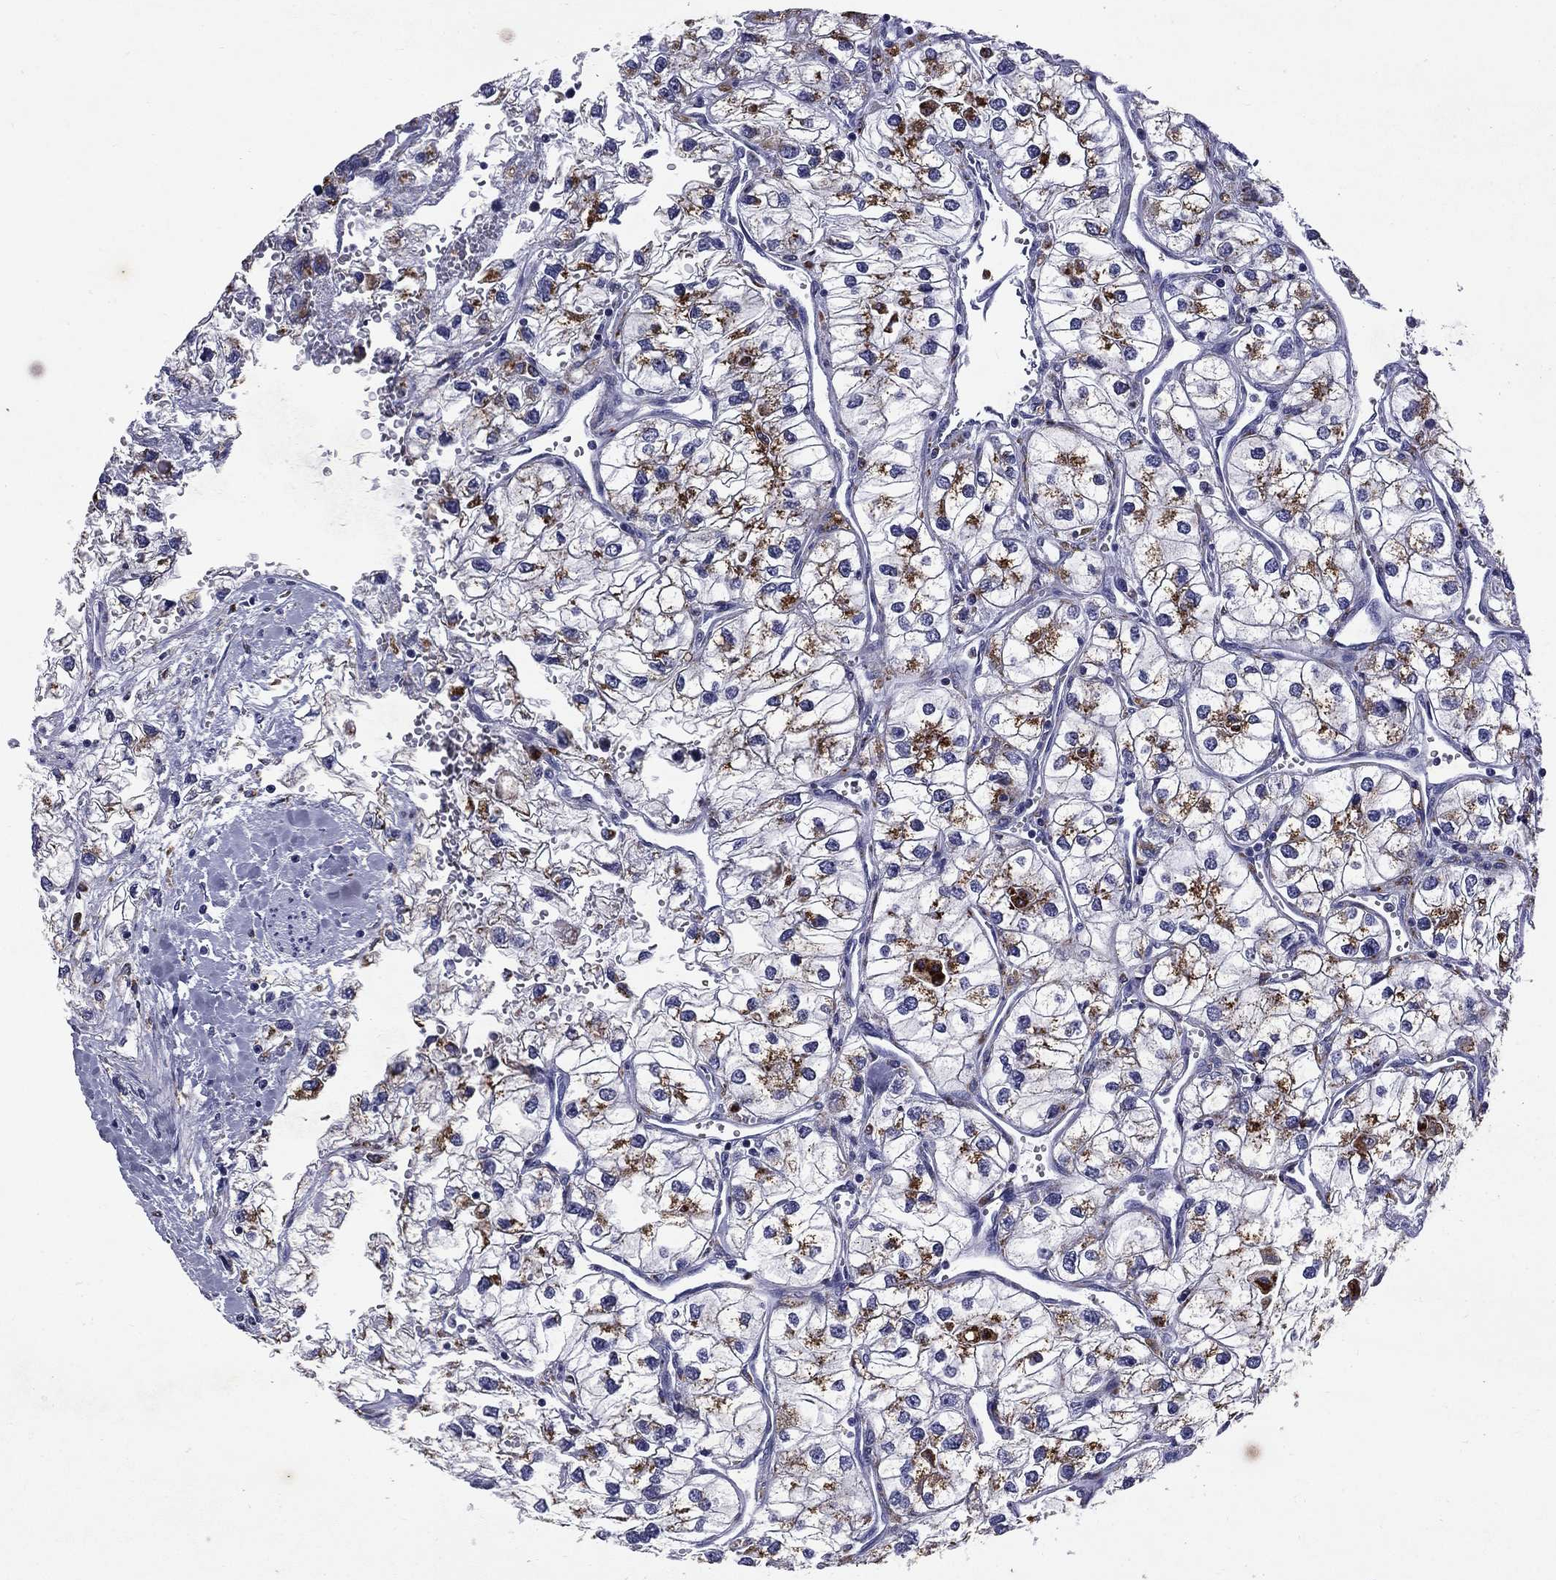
{"staining": {"intensity": "moderate", "quantity": "<25%", "location": "cytoplasmic/membranous"}, "tissue": "renal cancer", "cell_type": "Tumor cells", "image_type": "cancer", "snomed": [{"axis": "morphology", "description": "Adenocarcinoma, NOS"}, {"axis": "topography", "description": "Kidney"}], "caption": "Immunohistochemical staining of human renal cancer displays low levels of moderate cytoplasmic/membranous staining in approximately <25% of tumor cells.", "gene": "MADCAM1", "patient": {"sex": "male", "age": 59}}